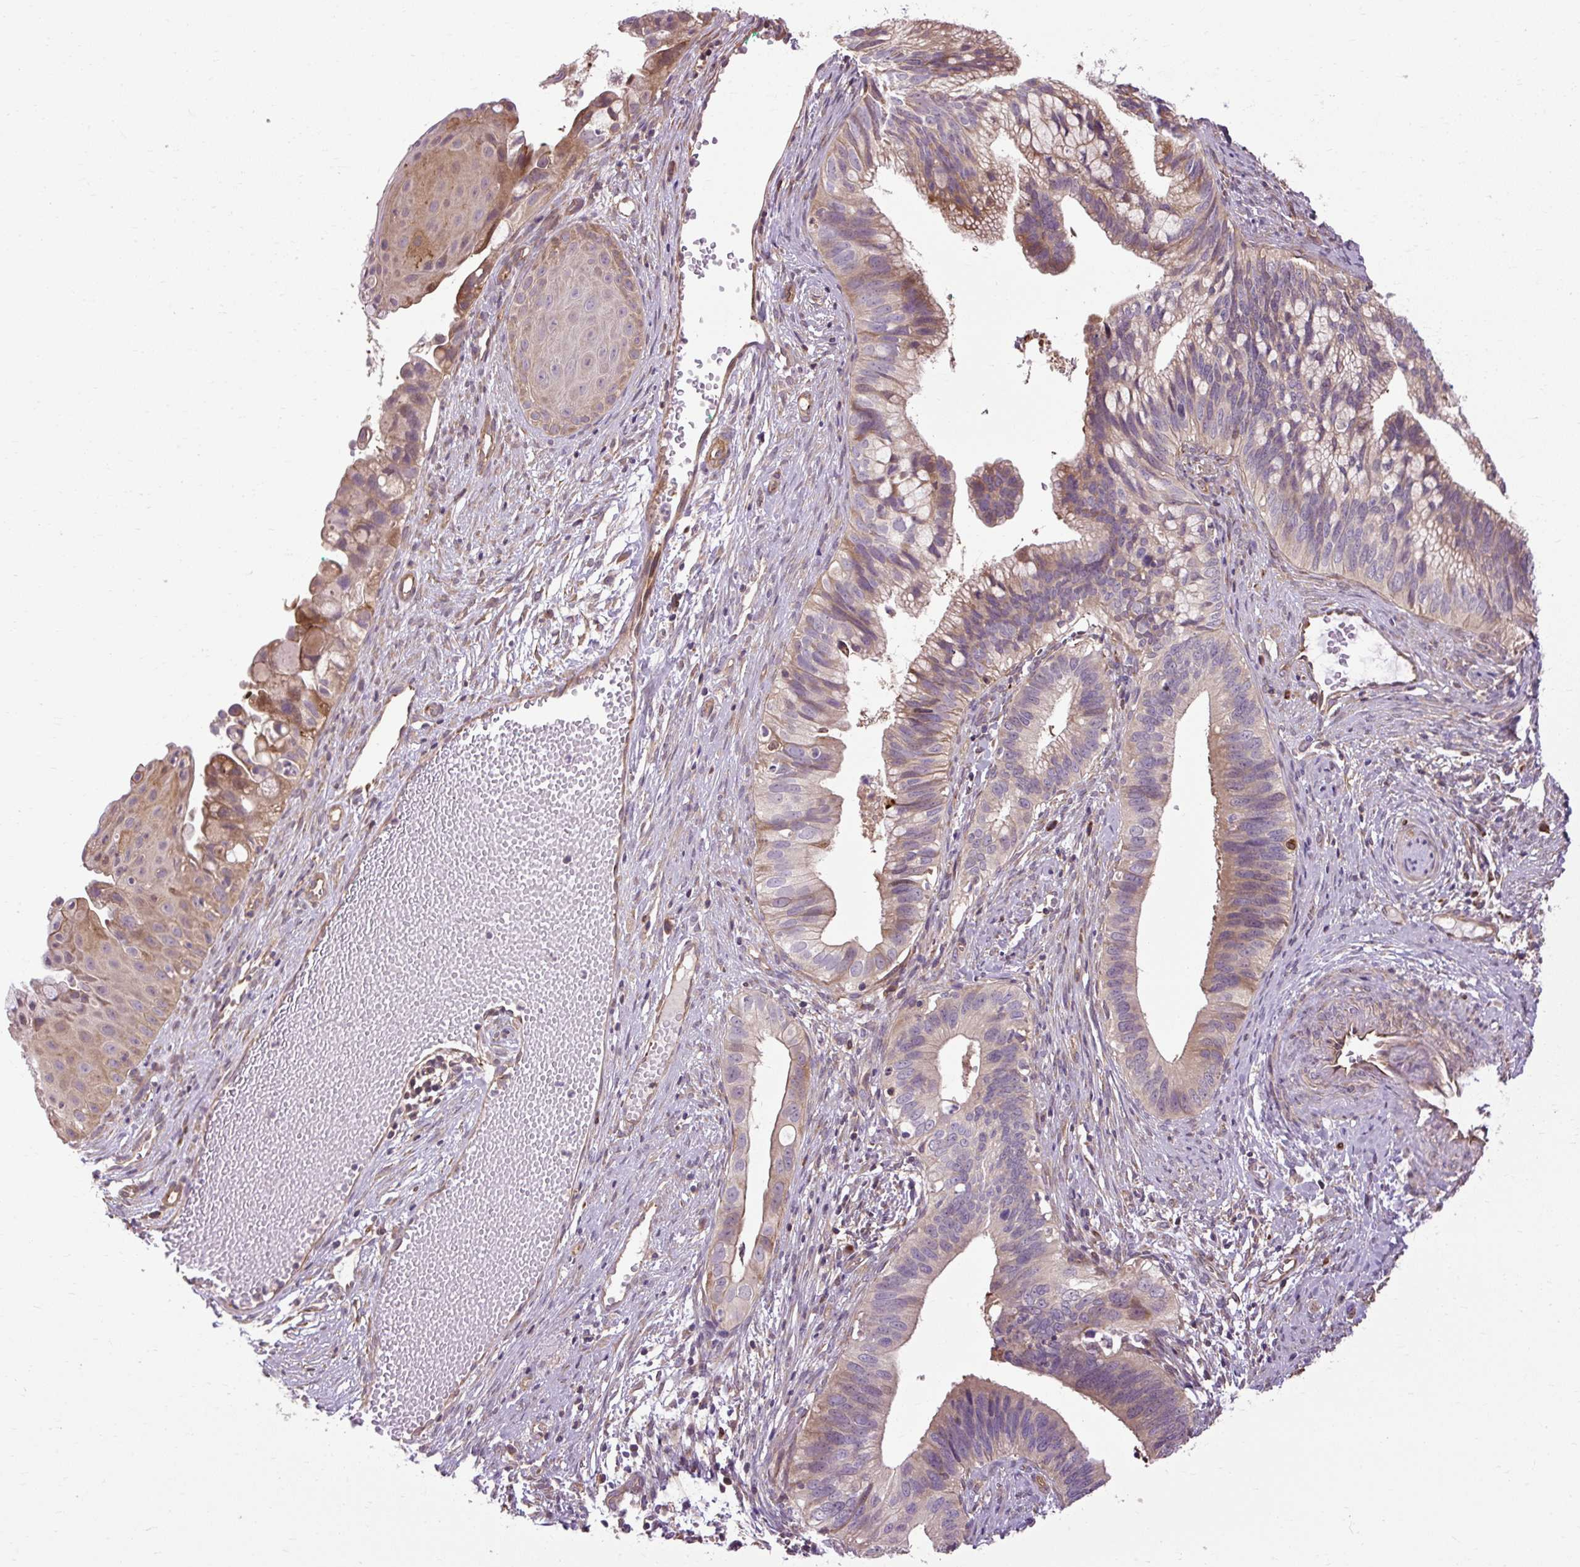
{"staining": {"intensity": "moderate", "quantity": "25%-75%", "location": "cytoplasmic/membranous"}, "tissue": "cervical cancer", "cell_type": "Tumor cells", "image_type": "cancer", "snomed": [{"axis": "morphology", "description": "Adenocarcinoma, NOS"}, {"axis": "topography", "description": "Cervix"}], "caption": "Tumor cells exhibit moderate cytoplasmic/membranous positivity in approximately 25%-75% of cells in cervical cancer (adenocarcinoma). The staining was performed using DAB (3,3'-diaminobenzidine), with brown indicating positive protein expression. Nuclei are stained blue with hematoxylin.", "gene": "FLRT1", "patient": {"sex": "female", "age": 42}}